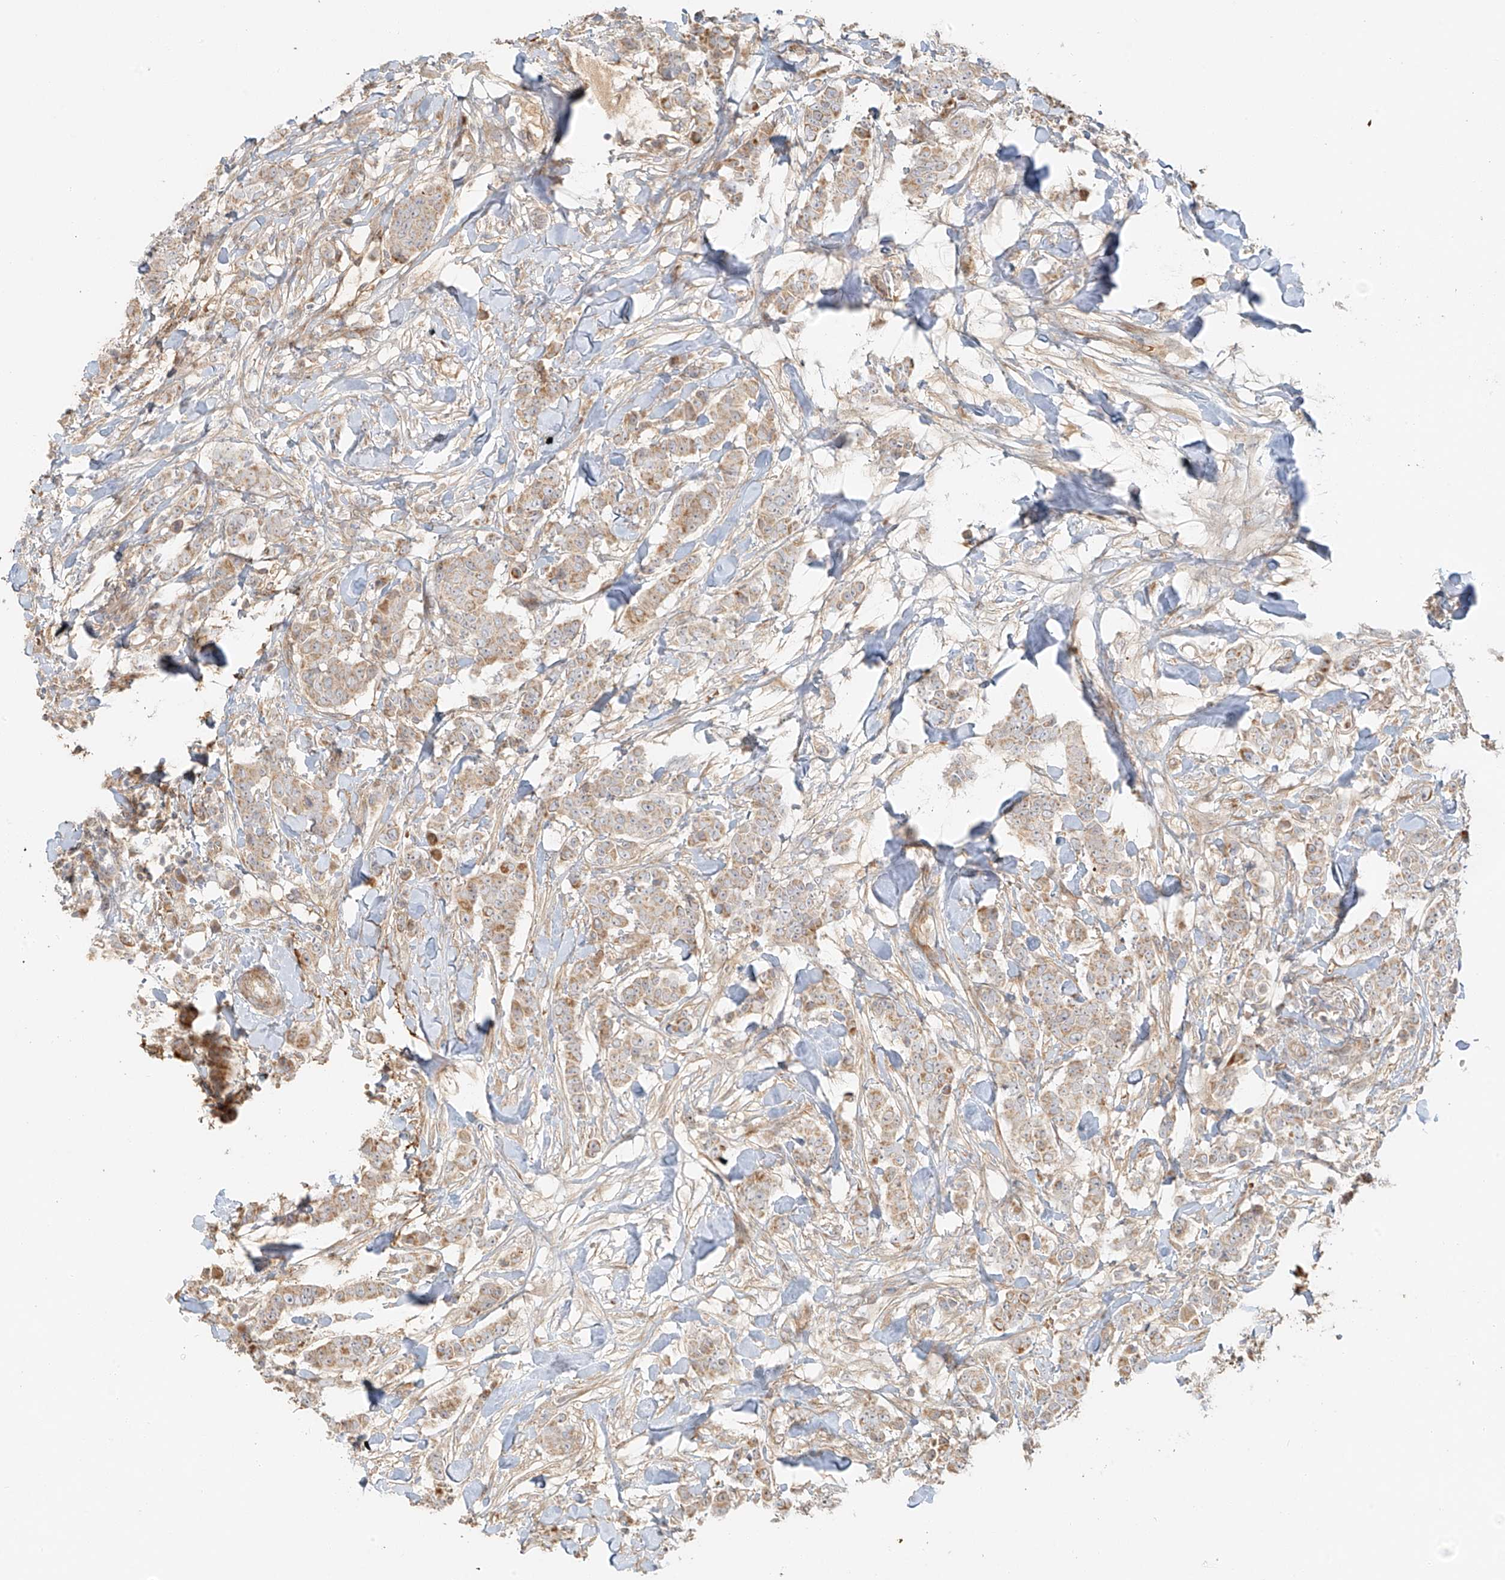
{"staining": {"intensity": "weak", "quantity": ">75%", "location": "cytoplasmic/membranous"}, "tissue": "breast cancer", "cell_type": "Tumor cells", "image_type": "cancer", "snomed": [{"axis": "morphology", "description": "Duct carcinoma"}, {"axis": "topography", "description": "Breast"}], "caption": "Breast intraductal carcinoma stained with IHC reveals weak cytoplasmic/membranous staining in about >75% of tumor cells.", "gene": "MIPEP", "patient": {"sex": "female", "age": 40}}